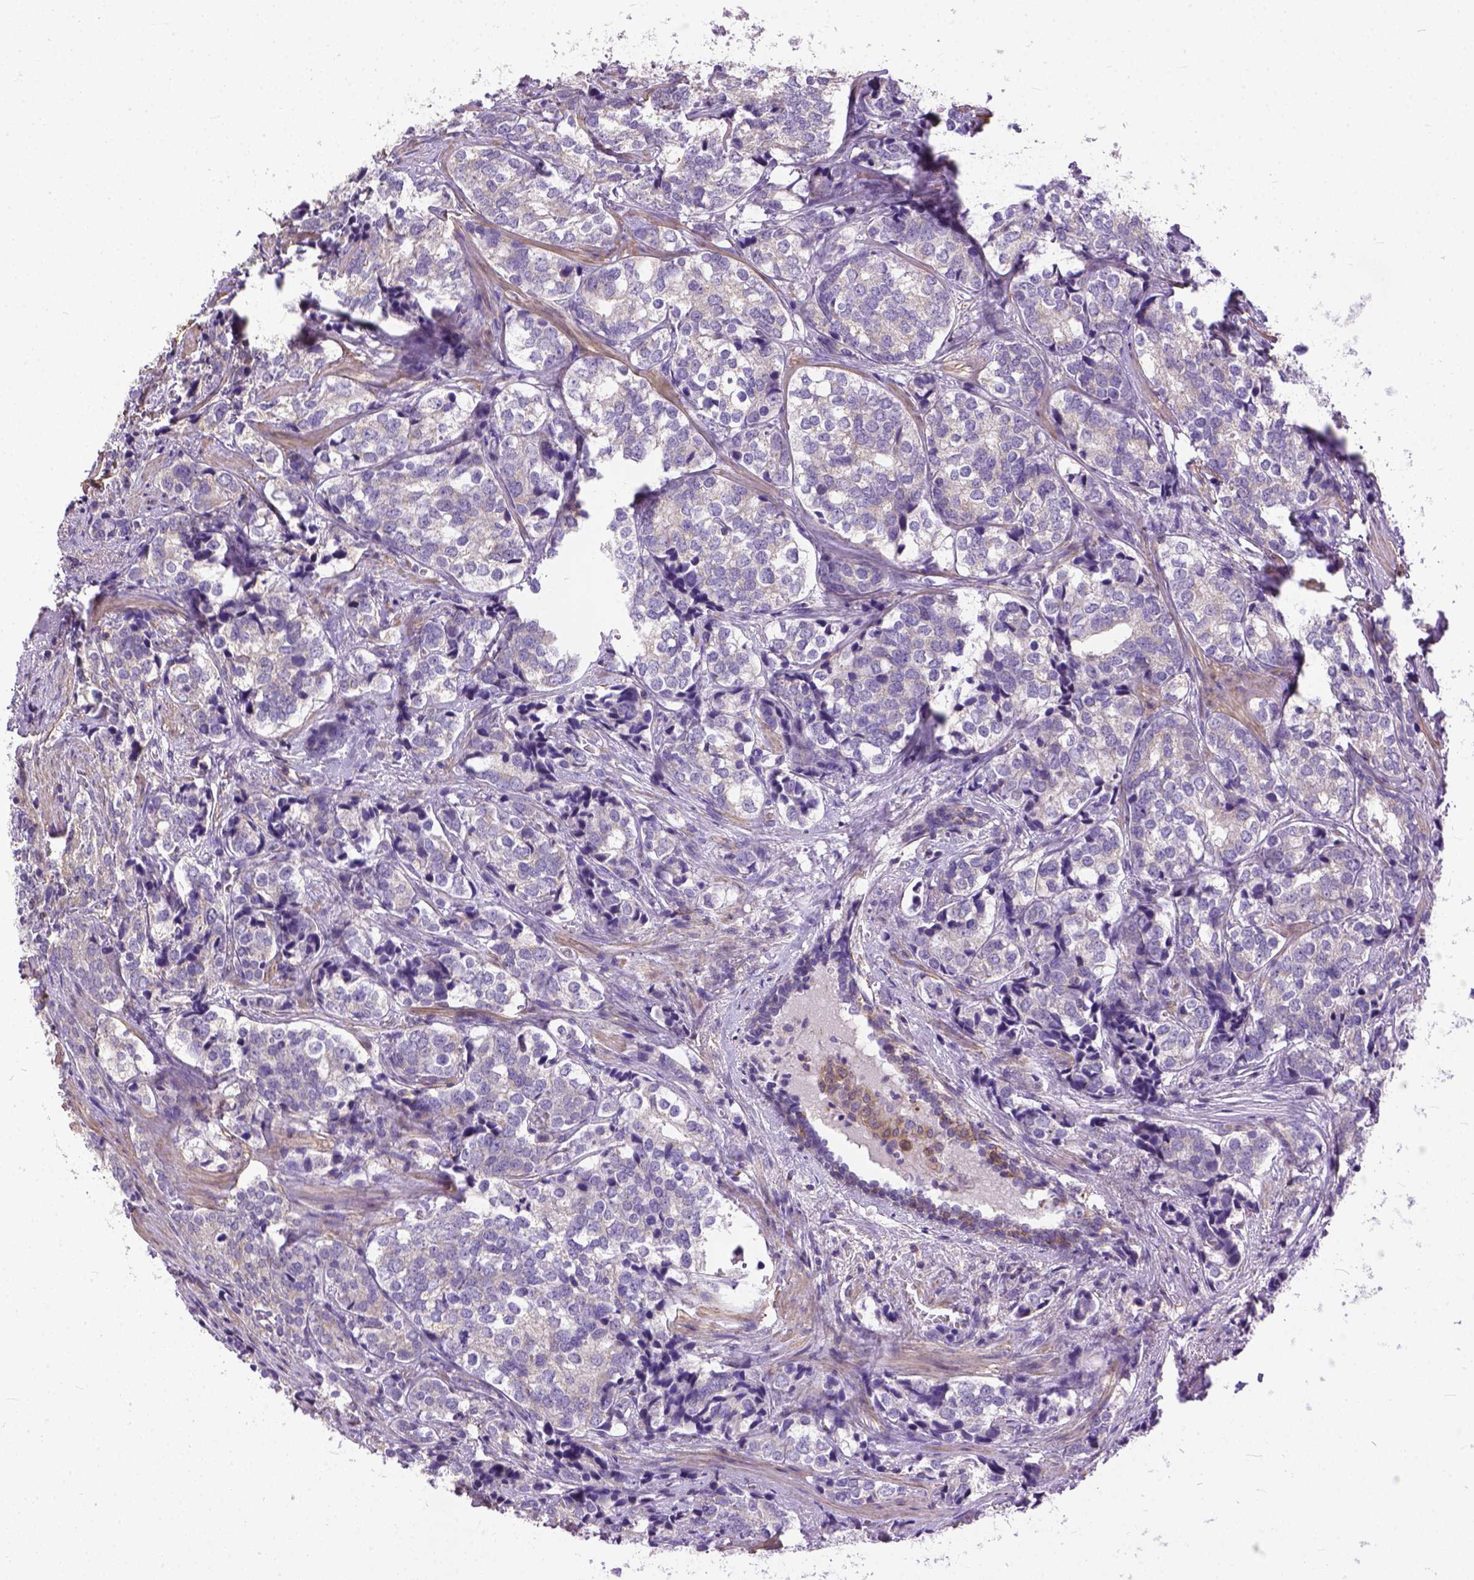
{"staining": {"intensity": "weak", "quantity": "<25%", "location": "cytoplasmic/membranous"}, "tissue": "prostate cancer", "cell_type": "Tumor cells", "image_type": "cancer", "snomed": [{"axis": "morphology", "description": "Adenocarcinoma, NOS"}, {"axis": "topography", "description": "Prostate and seminal vesicle, NOS"}], "caption": "Prostate adenocarcinoma was stained to show a protein in brown. There is no significant positivity in tumor cells.", "gene": "BANF2", "patient": {"sex": "male", "age": 63}}